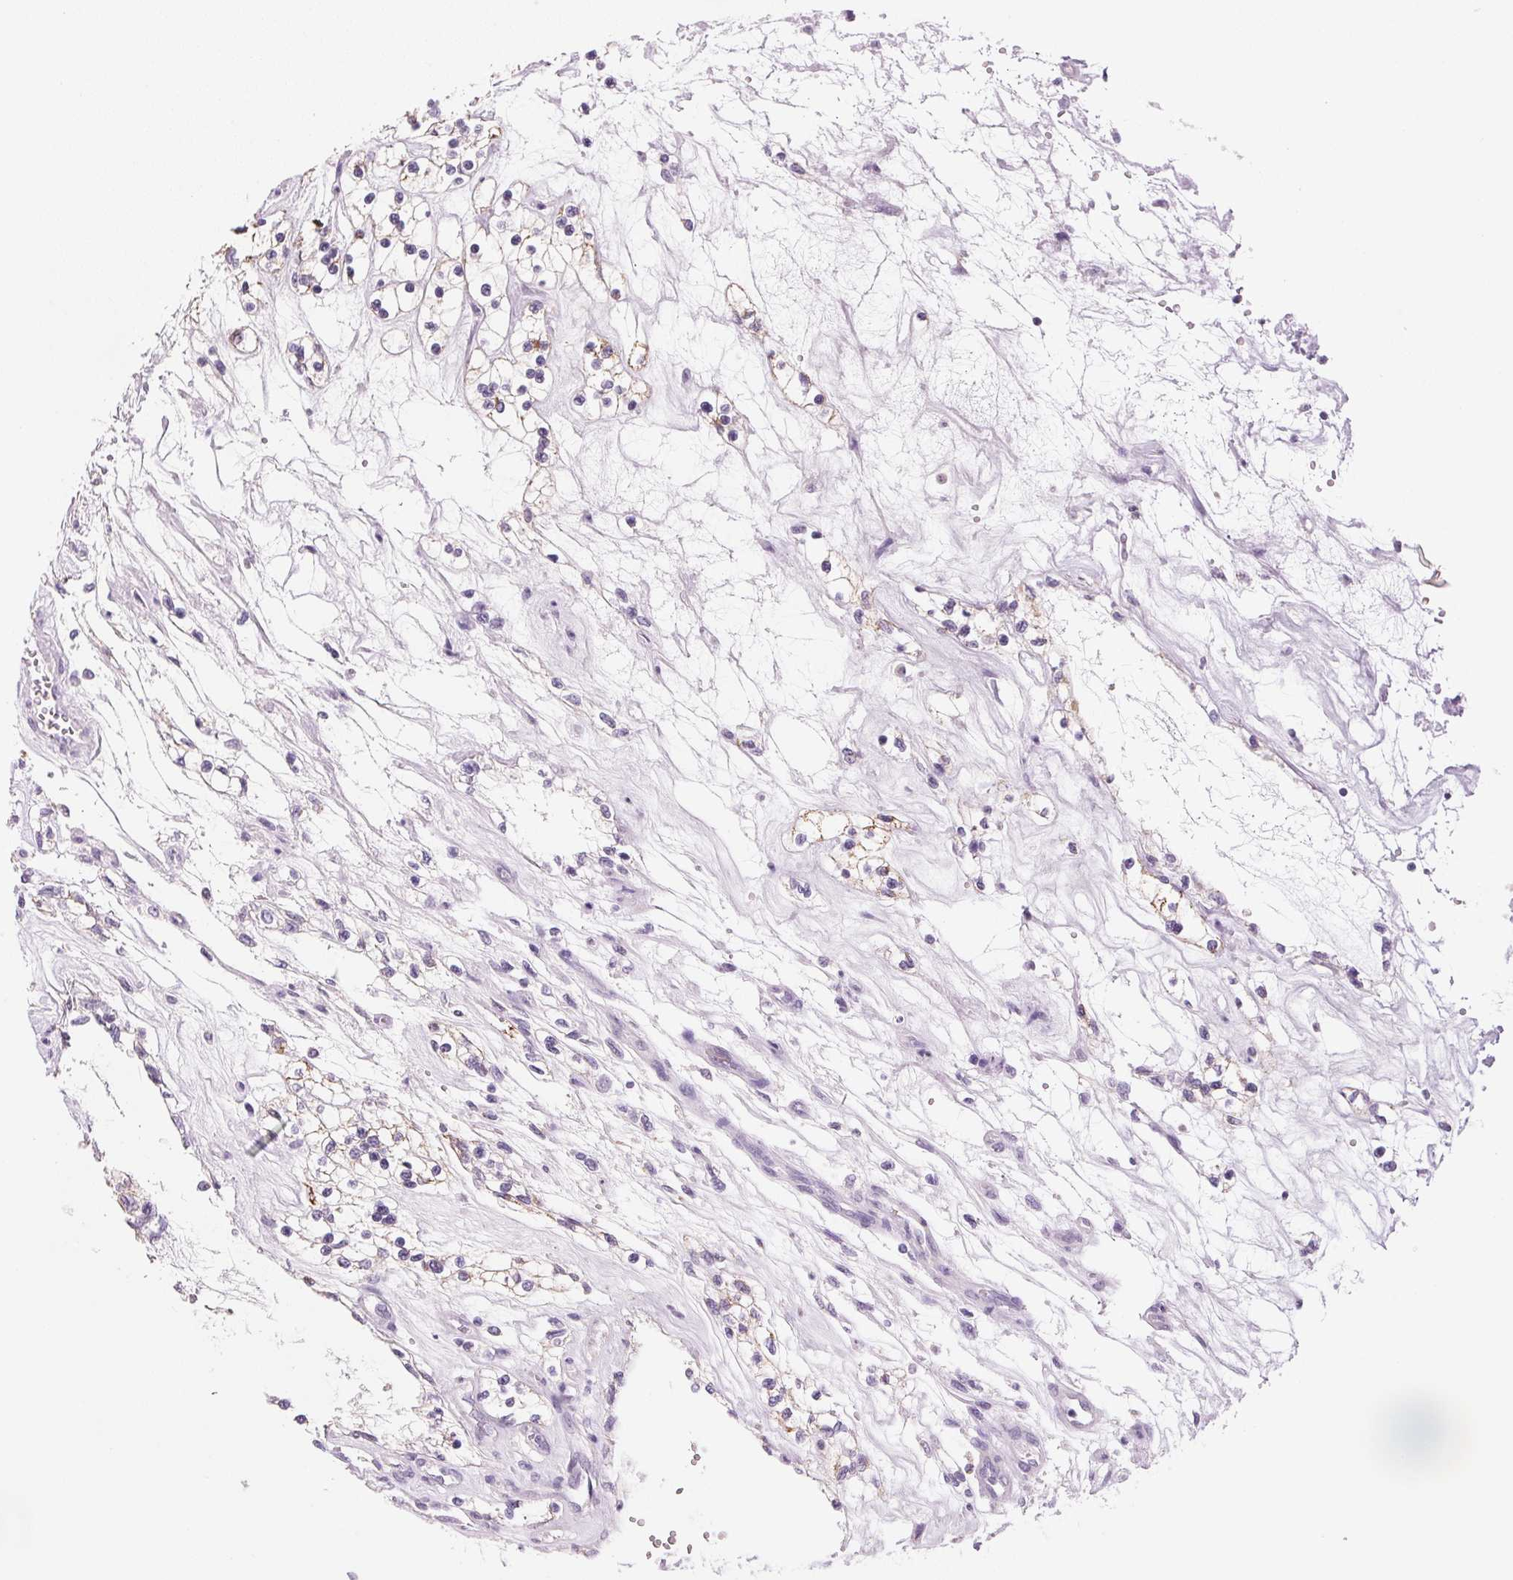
{"staining": {"intensity": "negative", "quantity": "none", "location": "none"}, "tissue": "renal cancer", "cell_type": "Tumor cells", "image_type": "cancer", "snomed": [{"axis": "morphology", "description": "Adenocarcinoma, NOS"}, {"axis": "topography", "description": "Kidney"}], "caption": "Micrograph shows no significant protein expression in tumor cells of renal adenocarcinoma. (DAB (3,3'-diaminobenzidine) IHC visualized using brightfield microscopy, high magnification).", "gene": "CYP11B1", "patient": {"sex": "female", "age": 69}}